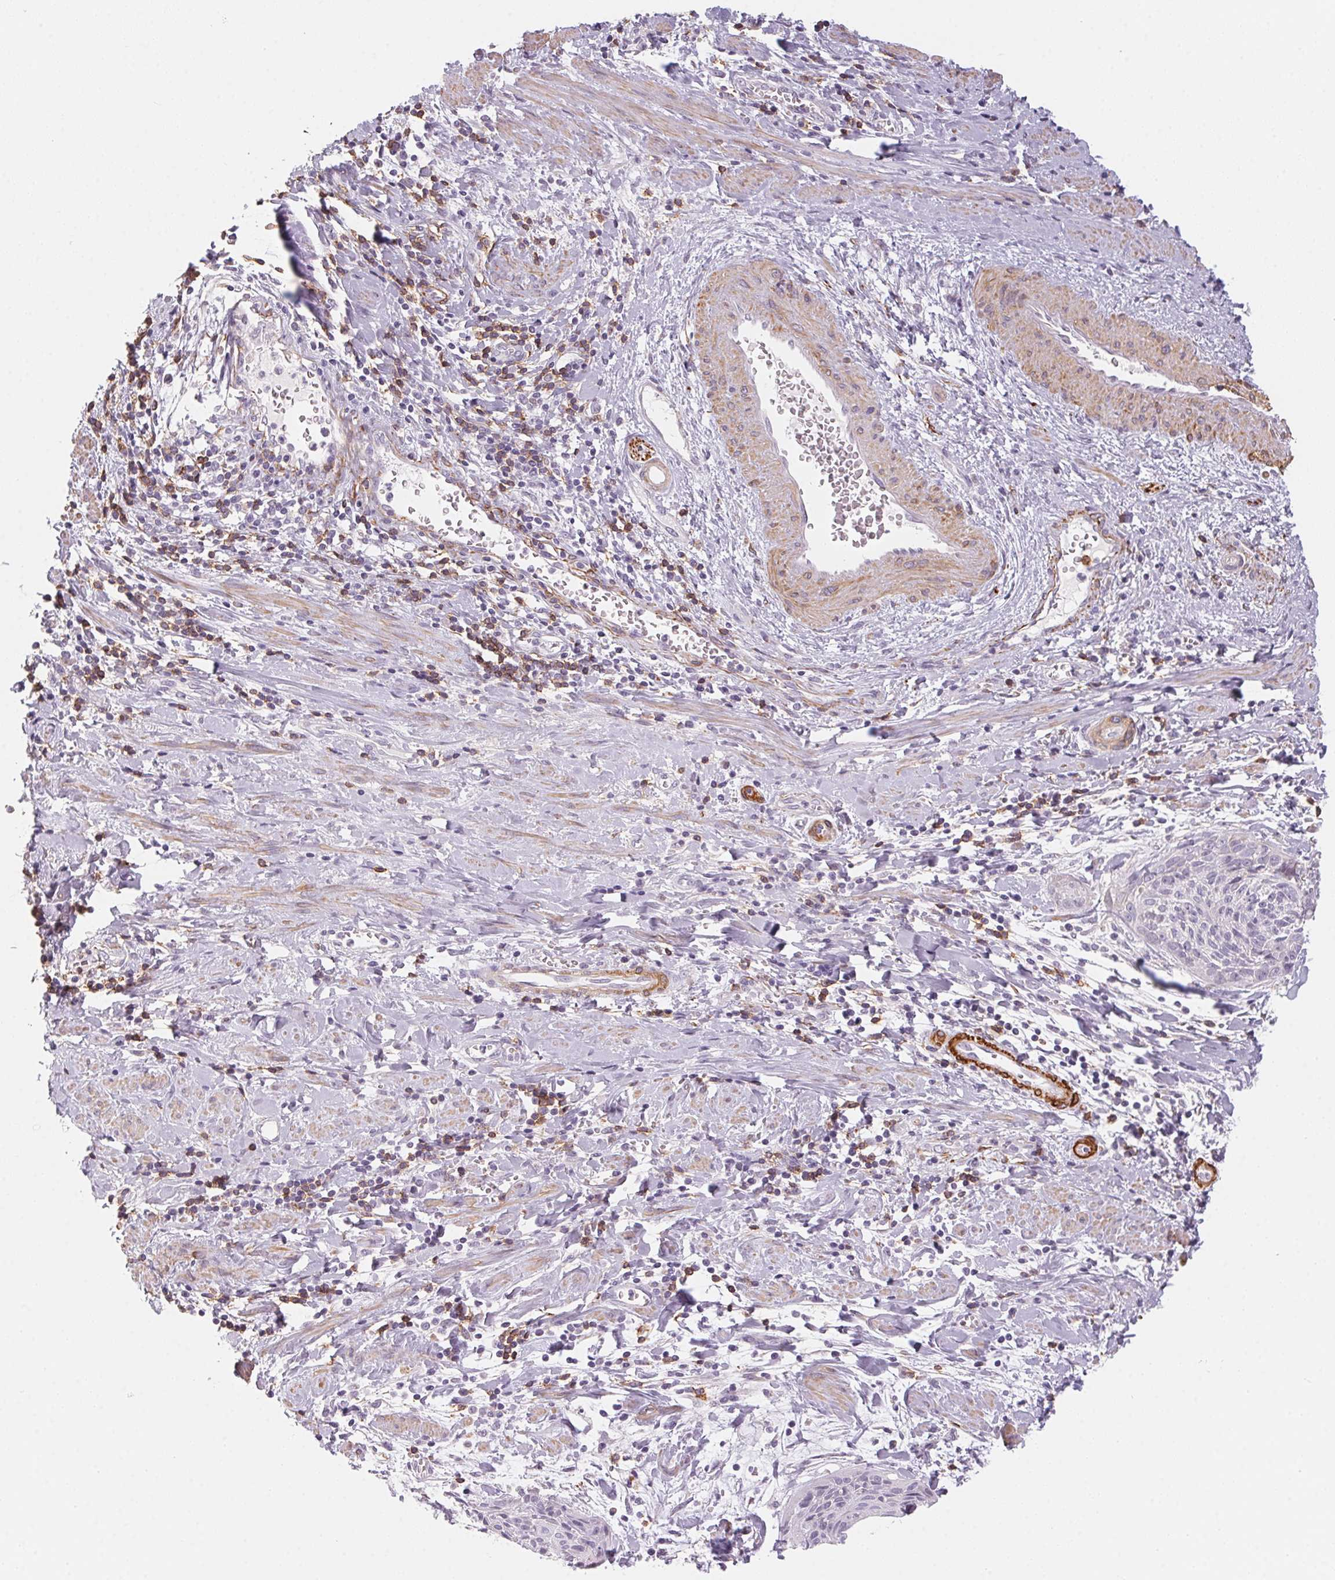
{"staining": {"intensity": "negative", "quantity": "none", "location": "none"}, "tissue": "cervical cancer", "cell_type": "Tumor cells", "image_type": "cancer", "snomed": [{"axis": "morphology", "description": "Squamous cell carcinoma, NOS"}, {"axis": "topography", "description": "Cervix"}], "caption": "Human squamous cell carcinoma (cervical) stained for a protein using IHC reveals no expression in tumor cells.", "gene": "PRPH", "patient": {"sex": "female", "age": 55}}